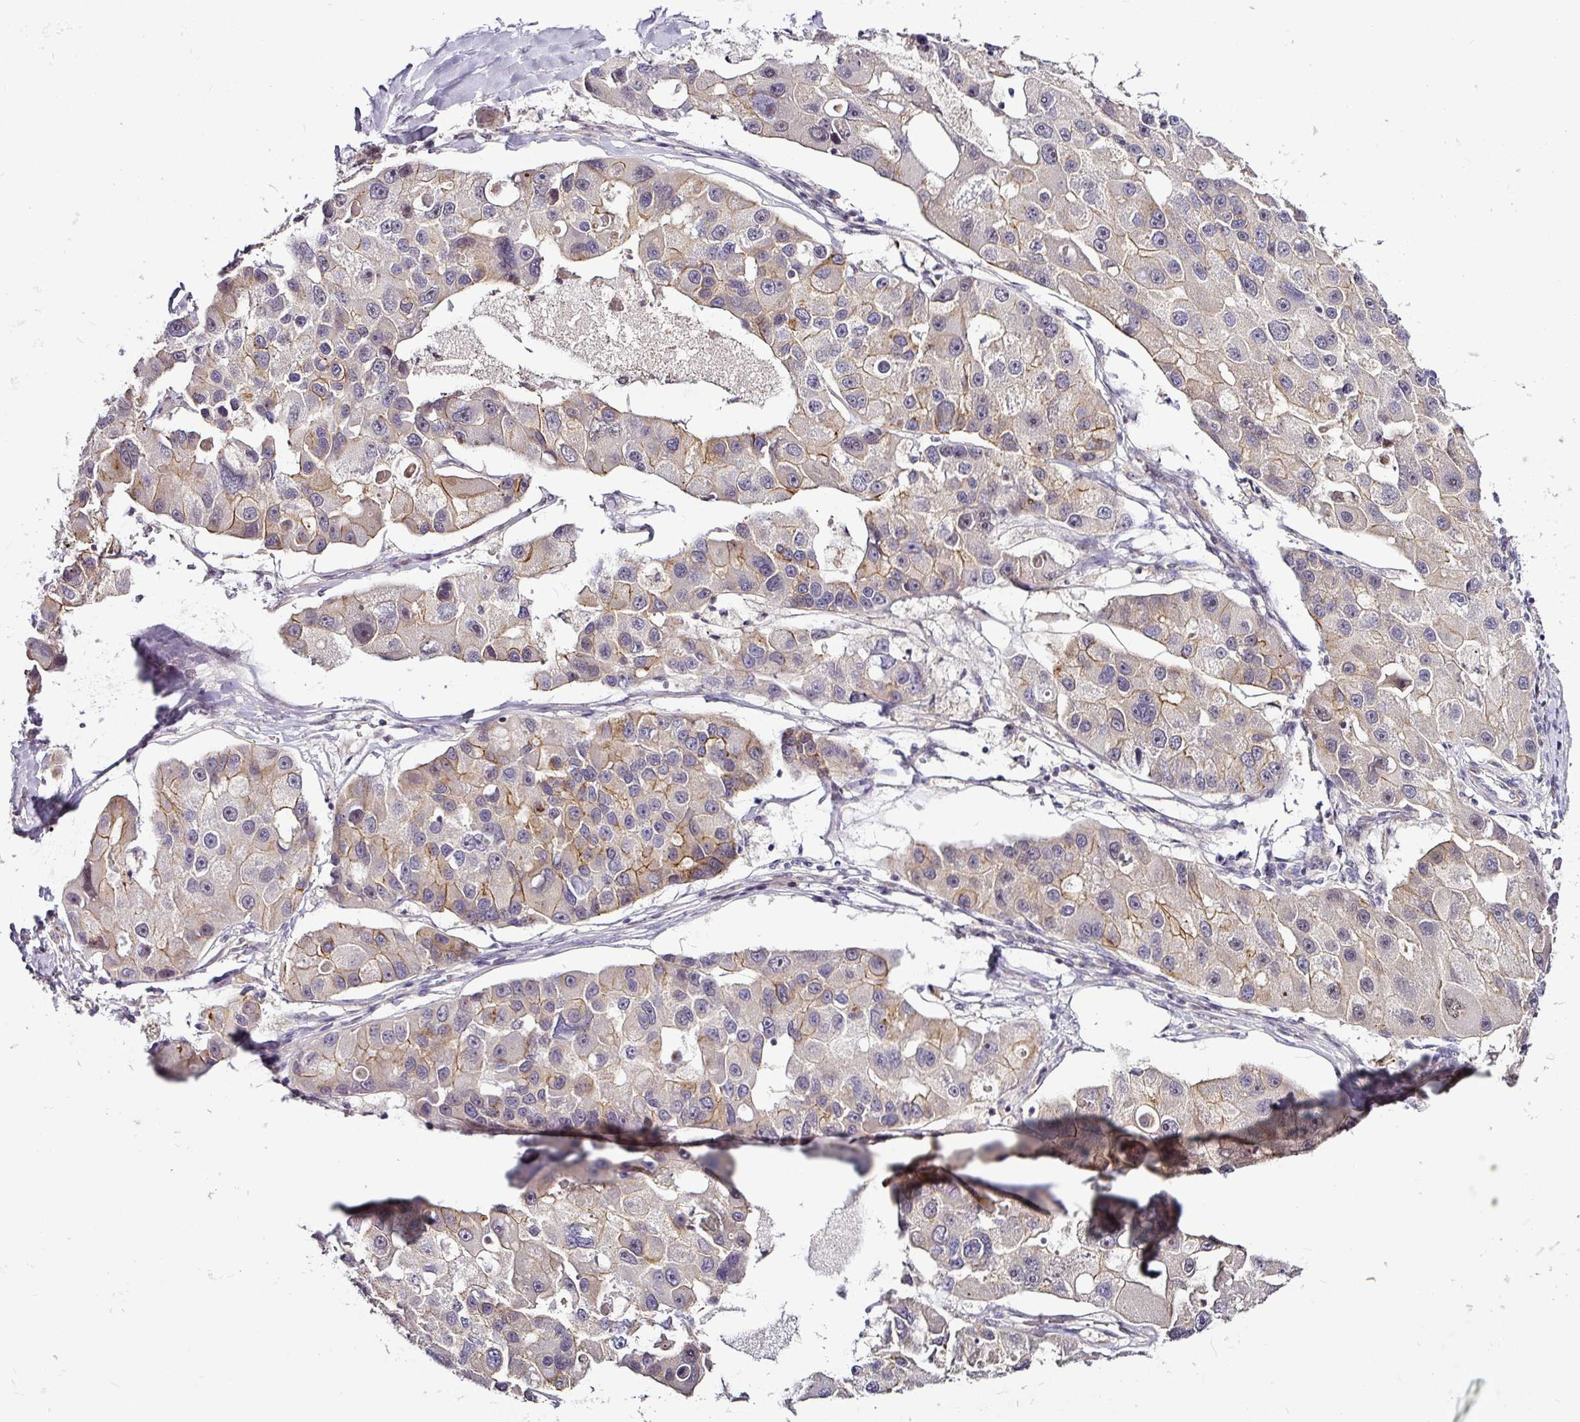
{"staining": {"intensity": "moderate", "quantity": "<25%", "location": "cytoplasmic/membranous"}, "tissue": "lung cancer", "cell_type": "Tumor cells", "image_type": "cancer", "snomed": [{"axis": "morphology", "description": "Adenocarcinoma, NOS"}, {"axis": "topography", "description": "Lung"}], "caption": "Lung adenocarcinoma tissue exhibits moderate cytoplasmic/membranous staining in approximately <25% of tumor cells", "gene": "DCAF13", "patient": {"sex": "female", "age": 54}}